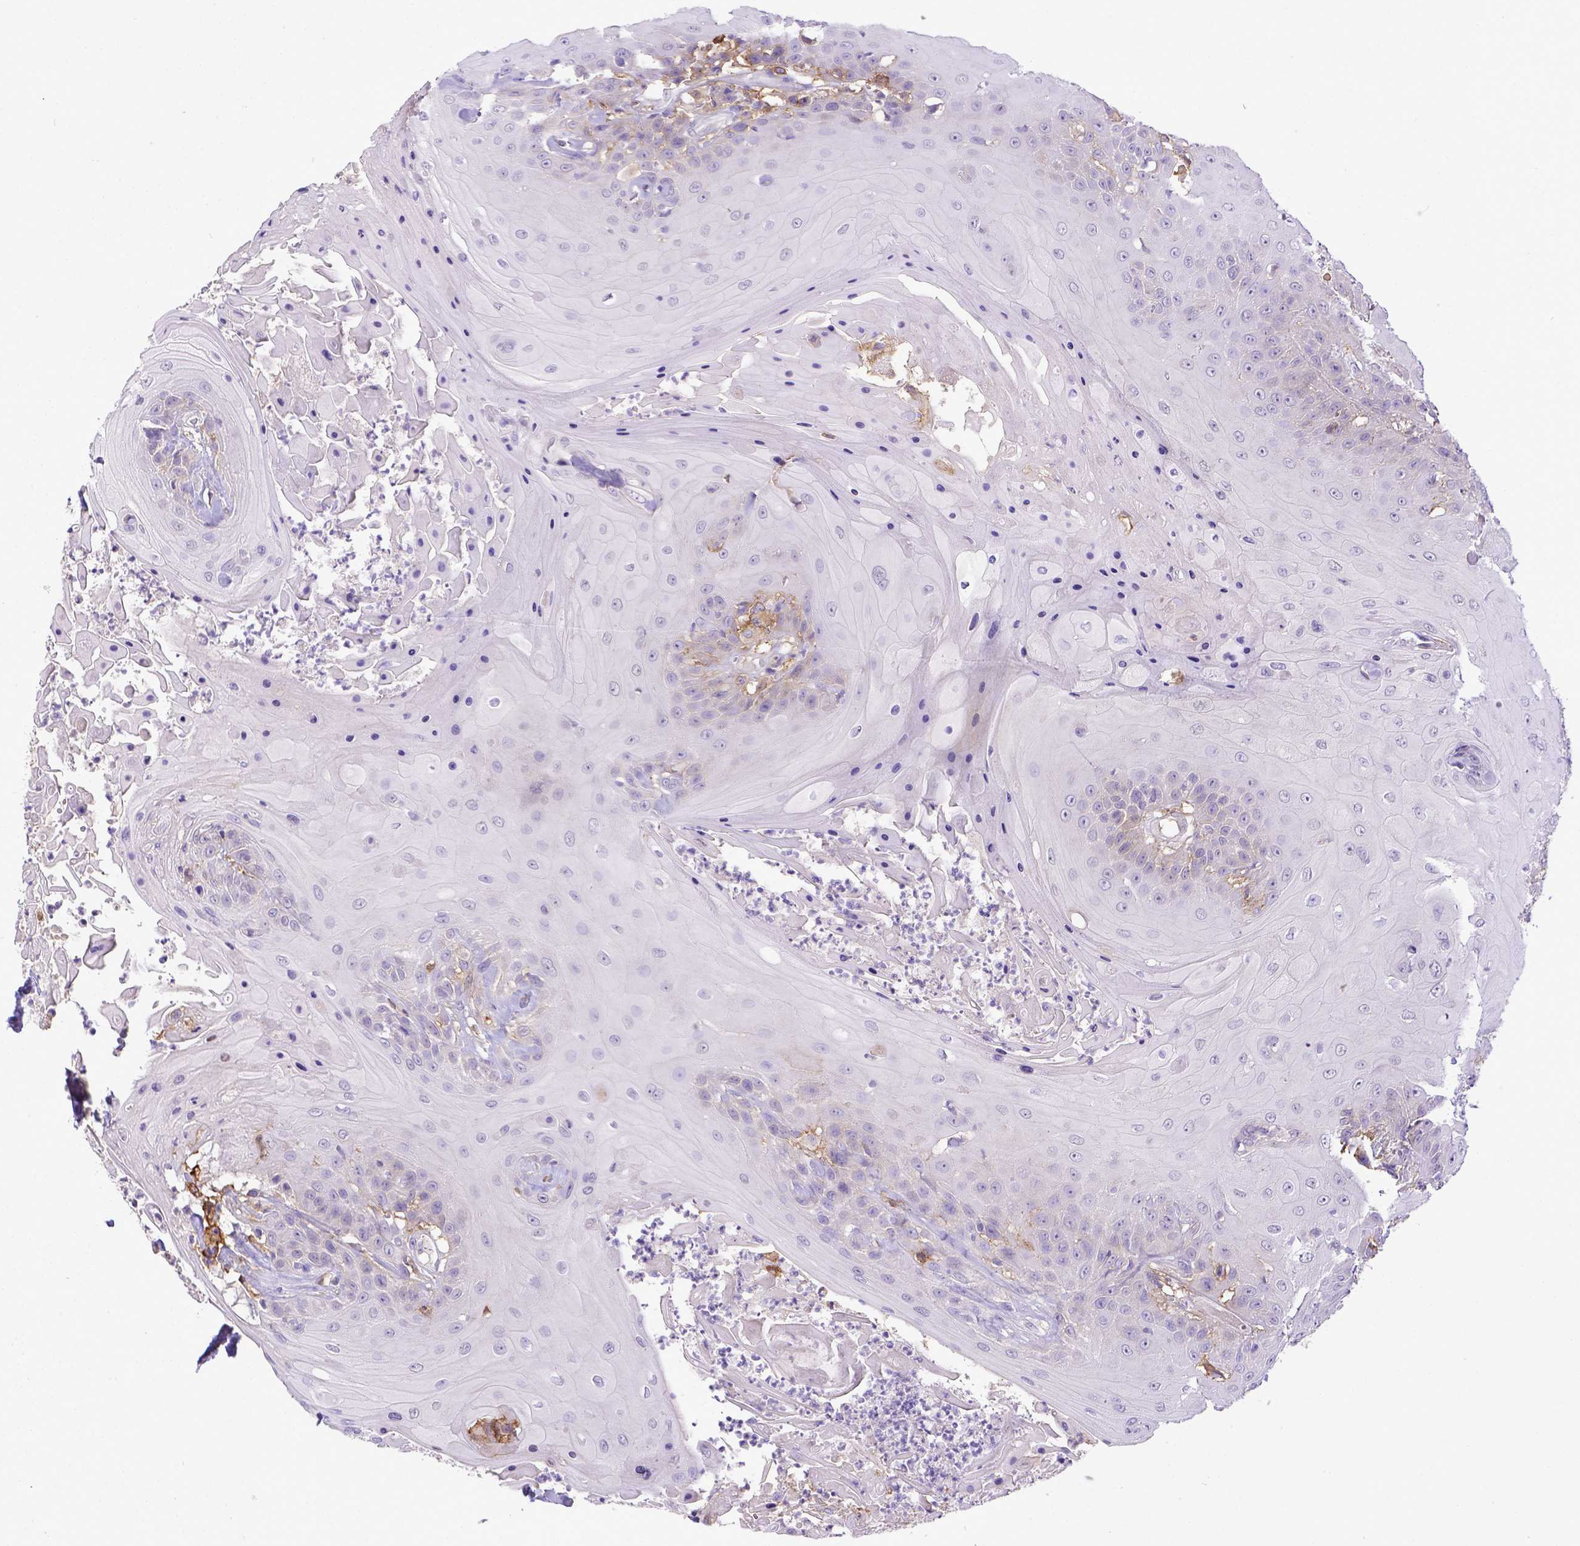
{"staining": {"intensity": "negative", "quantity": "none", "location": "none"}, "tissue": "head and neck cancer", "cell_type": "Tumor cells", "image_type": "cancer", "snomed": [{"axis": "morphology", "description": "Squamous cell carcinoma, NOS"}, {"axis": "topography", "description": "Skin"}, {"axis": "topography", "description": "Head-Neck"}], "caption": "Tumor cells show no significant protein positivity in head and neck cancer. The staining is performed using DAB (3,3'-diaminobenzidine) brown chromogen with nuclei counter-stained in using hematoxylin.", "gene": "CD40", "patient": {"sex": "male", "age": 80}}